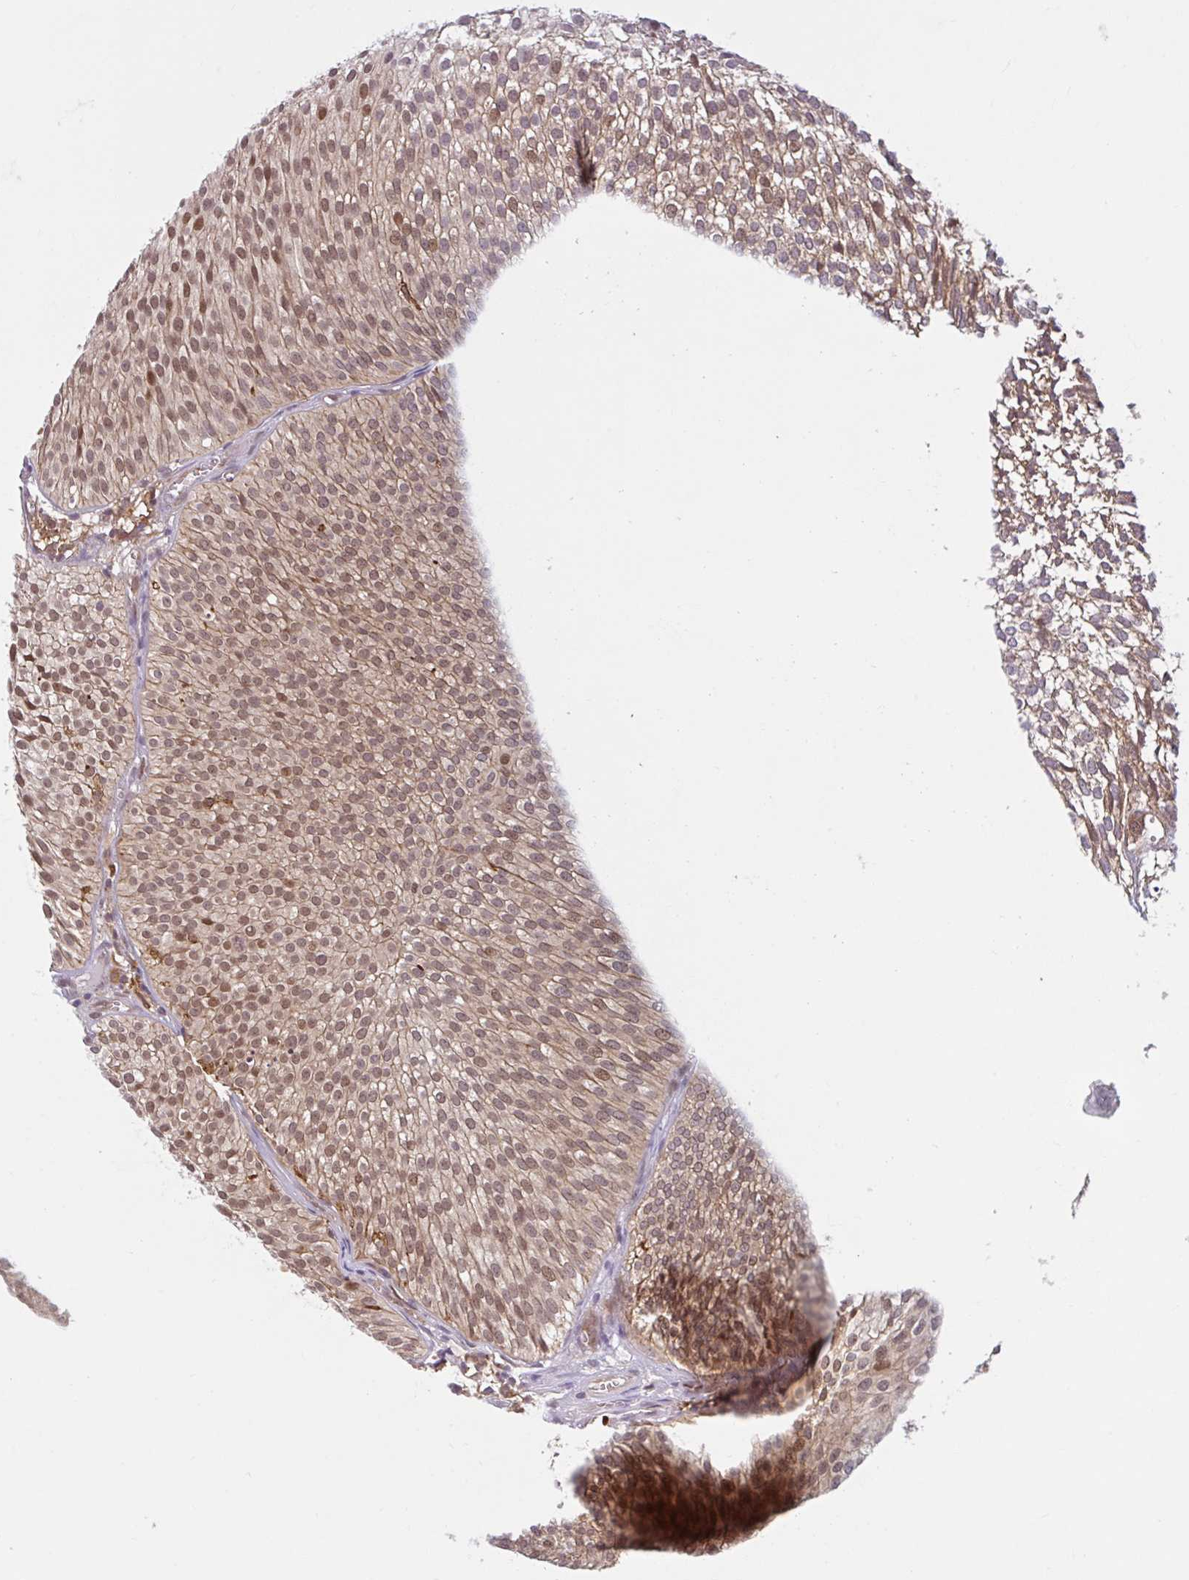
{"staining": {"intensity": "moderate", "quantity": ">75%", "location": "cytoplasmic/membranous,nuclear"}, "tissue": "urothelial cancer", "cell_type": "Tumor cells", "image_type": "cancer", "snomed": [{"axis": "morphology", "description": "Urothelial carcinoma, Low grade"}, {"axis": "topography", "description": "Urinary bladder"}], "caption": "IHC photomicrograph of neoplastic tissue: human low-grade urothelial carcinoma stained using IHC demonstrates medium levels of moderate protein expression localized specifically in the cytoplasmic/membranous and nuclear of tumor cells, appearing as a cytoplasmic/membranous and nuclear brown color.", "gene": "HMBS", "patient": {"sex": "male", "age": 91}}